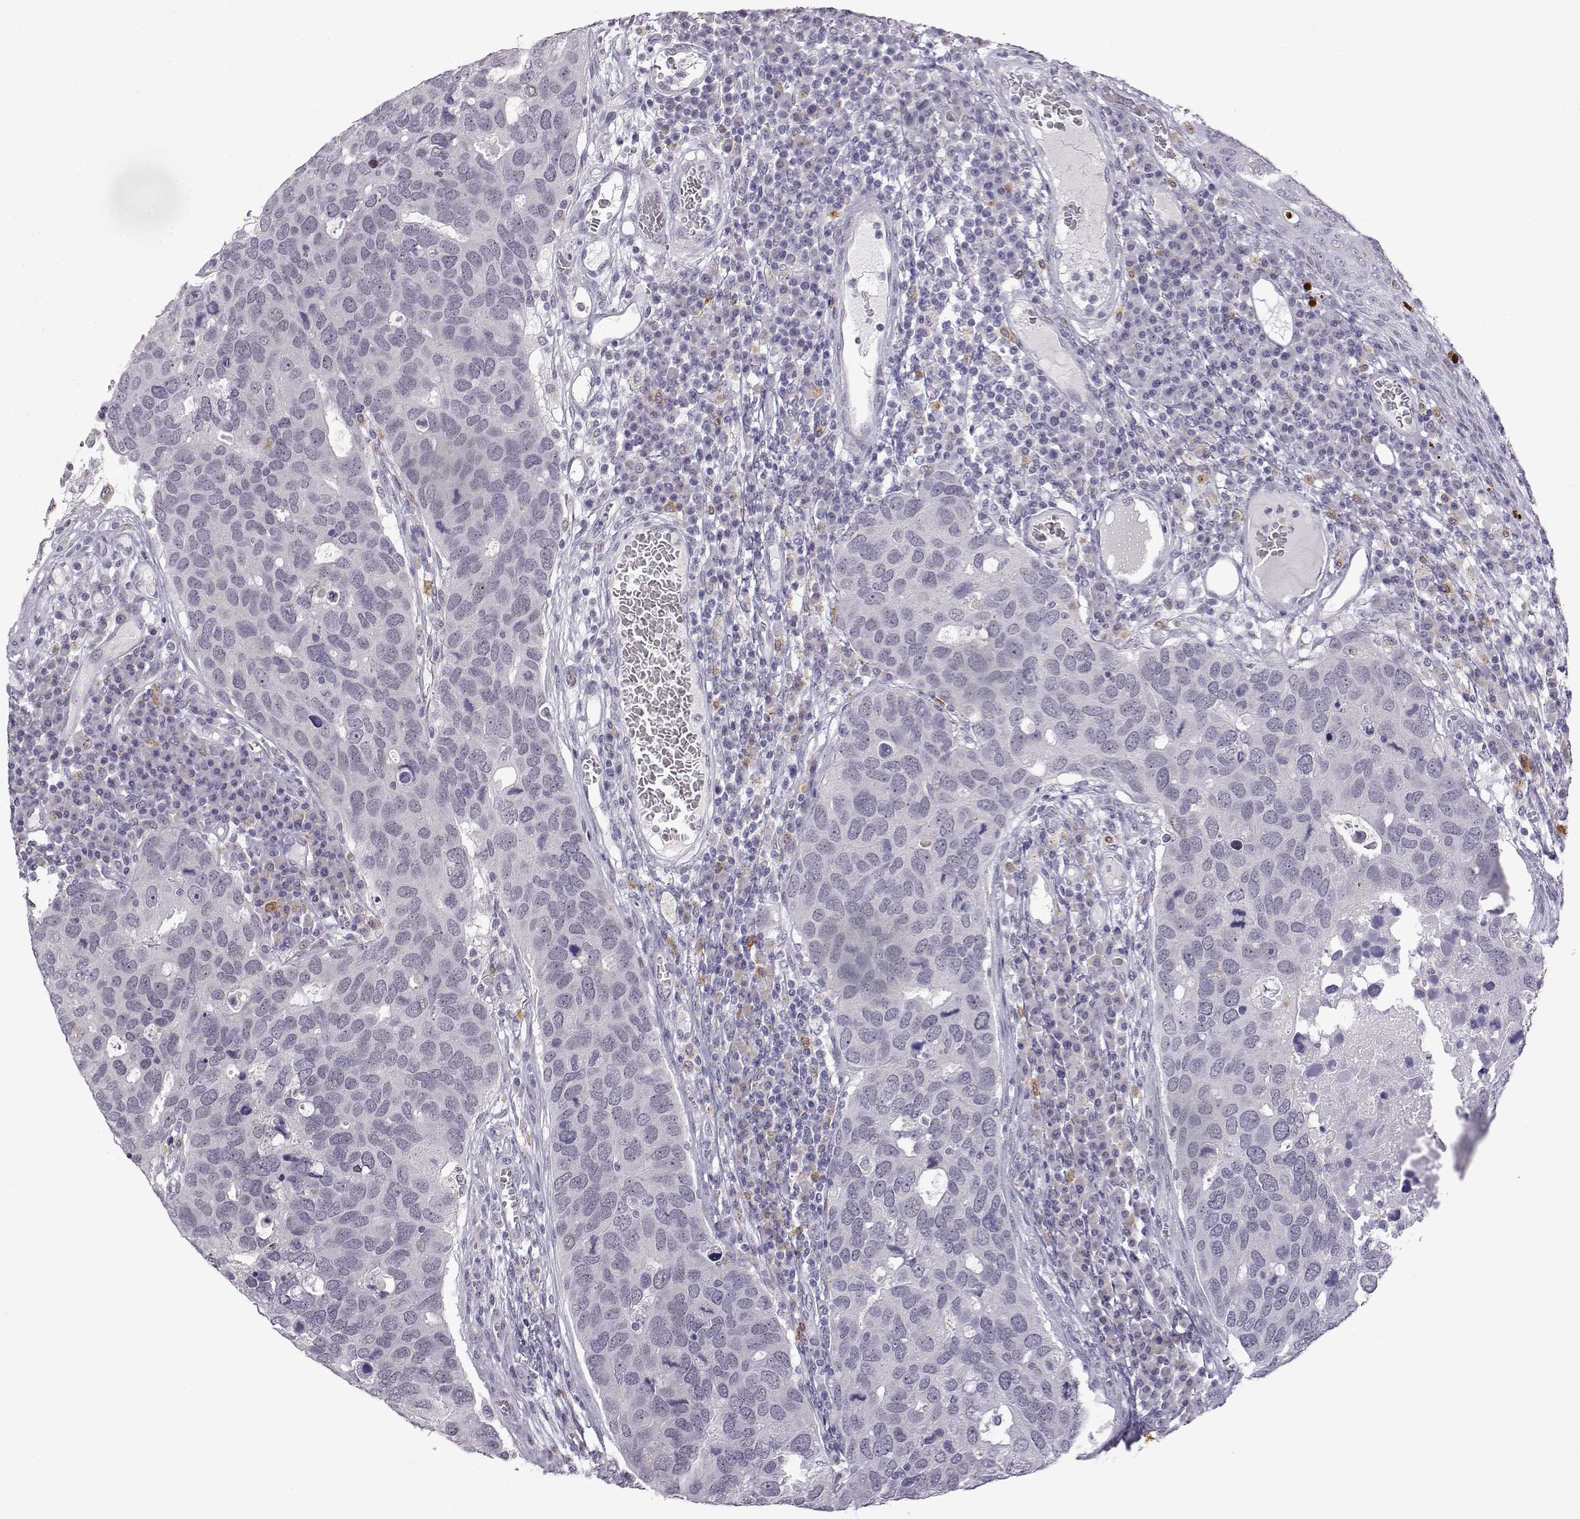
{"staining": {"intensity": "negative", "quantity": "none", "location": "none"}, "tissue": "breast cancer", "cell_type": "Tumor cells", "image_type": "cancer", "snomed": [{"axis": "morphology", "description": "Duct carcinoma"}, {"axis": "topography", "description": "Breast"}], "caption": "The histopathology image reveals no significant positivity in tumor cells of invasive ductal carcinoma (breast).", "gene": "VGF", "patient": {"sex": "female", "age": 83}}